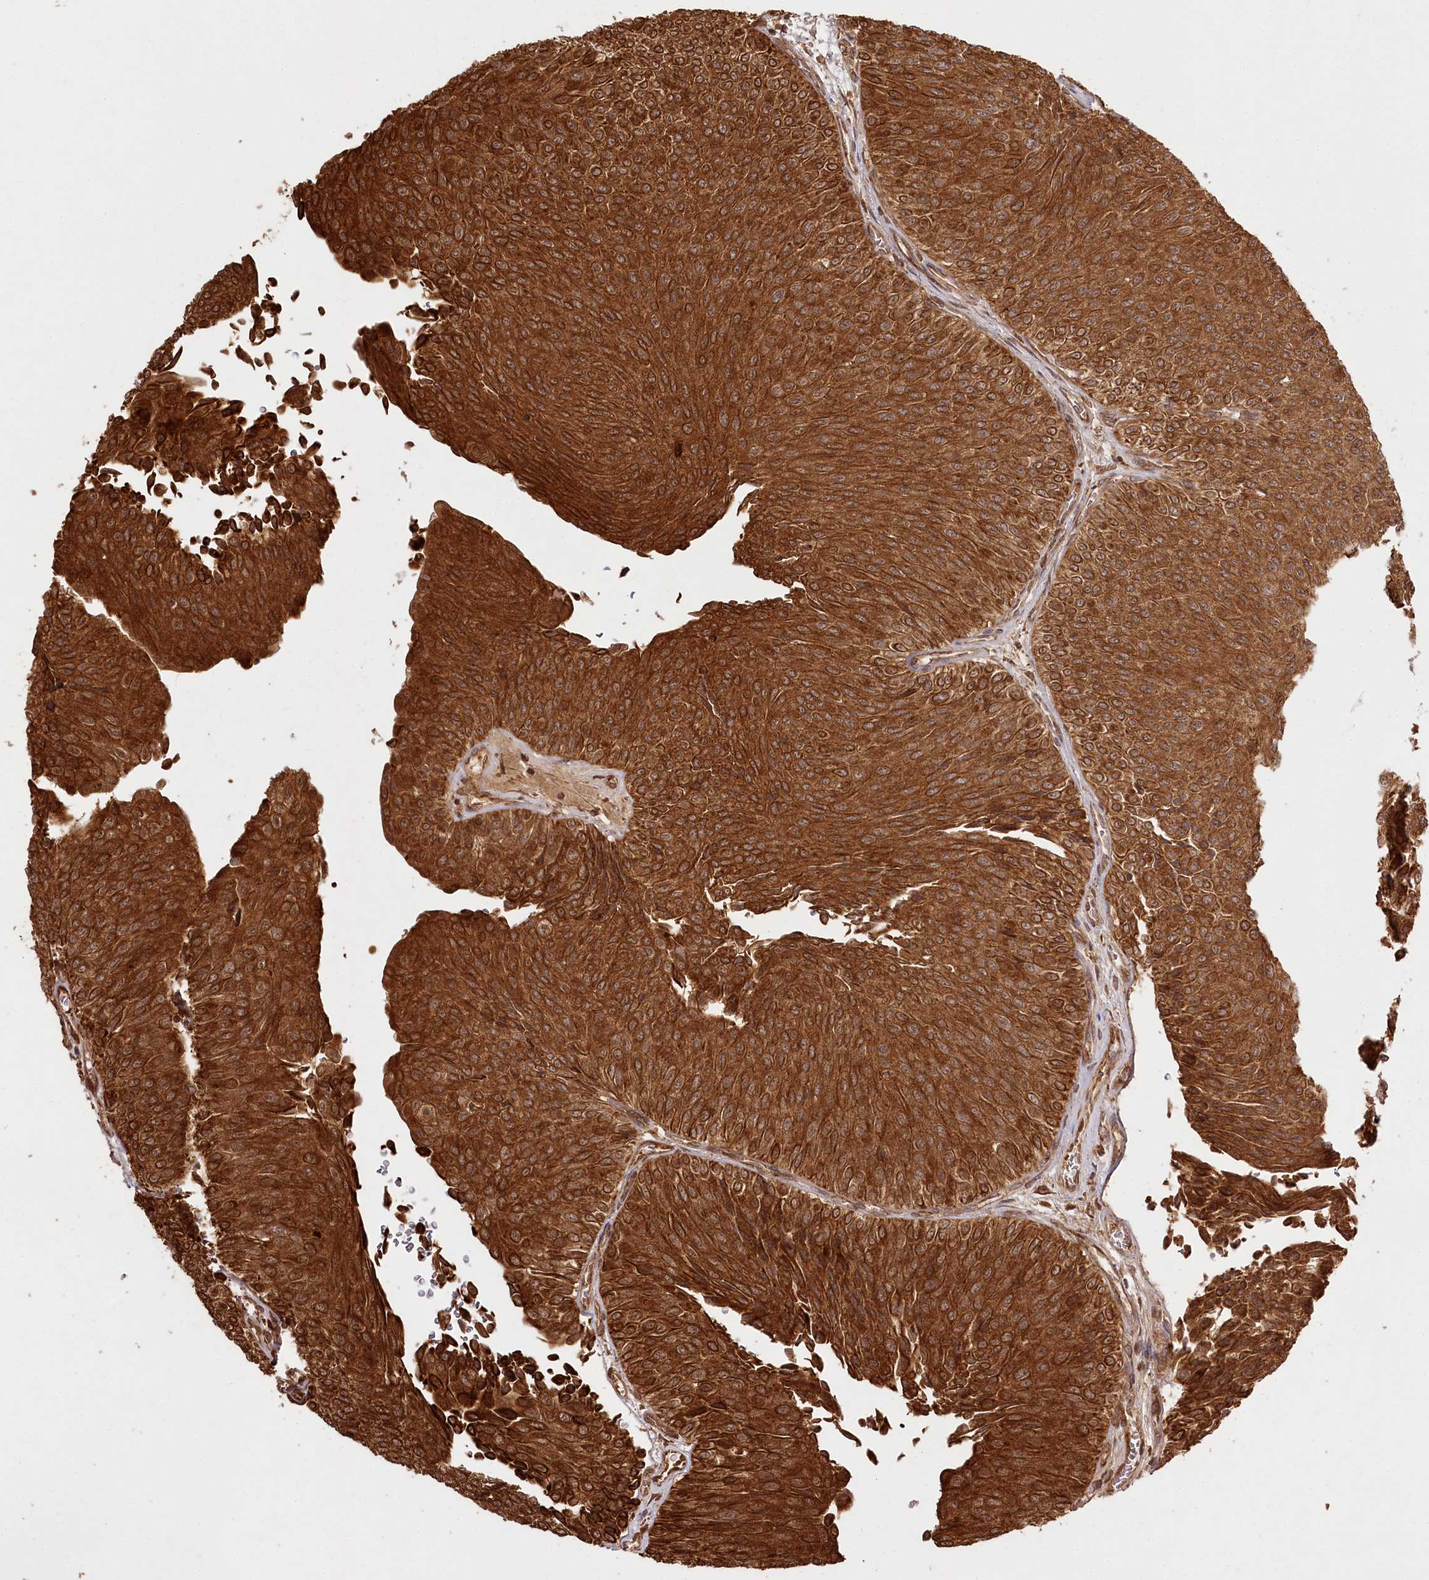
{"staining": {"intensity": "strong", "quantity": ">75%", "location": "cytoplasmic/membranous"}, "tissue": "urothelial cancer", "cell_type": "Tumor cells", "image_type": "cancer", "snomed": [{"axis": "morphology", "description": "Urothelial carcinoma, Low grade"}, {"axis": "topography", "description": "Urinary bladder"}], "caption": "An image of human low-grade urothelial carcinoma stained for a protein displays strong cytoplasmic/membranous brown staining in tumor cells.", "gene": "ULK2", "patient": {"sex": "male", "age": 78}}